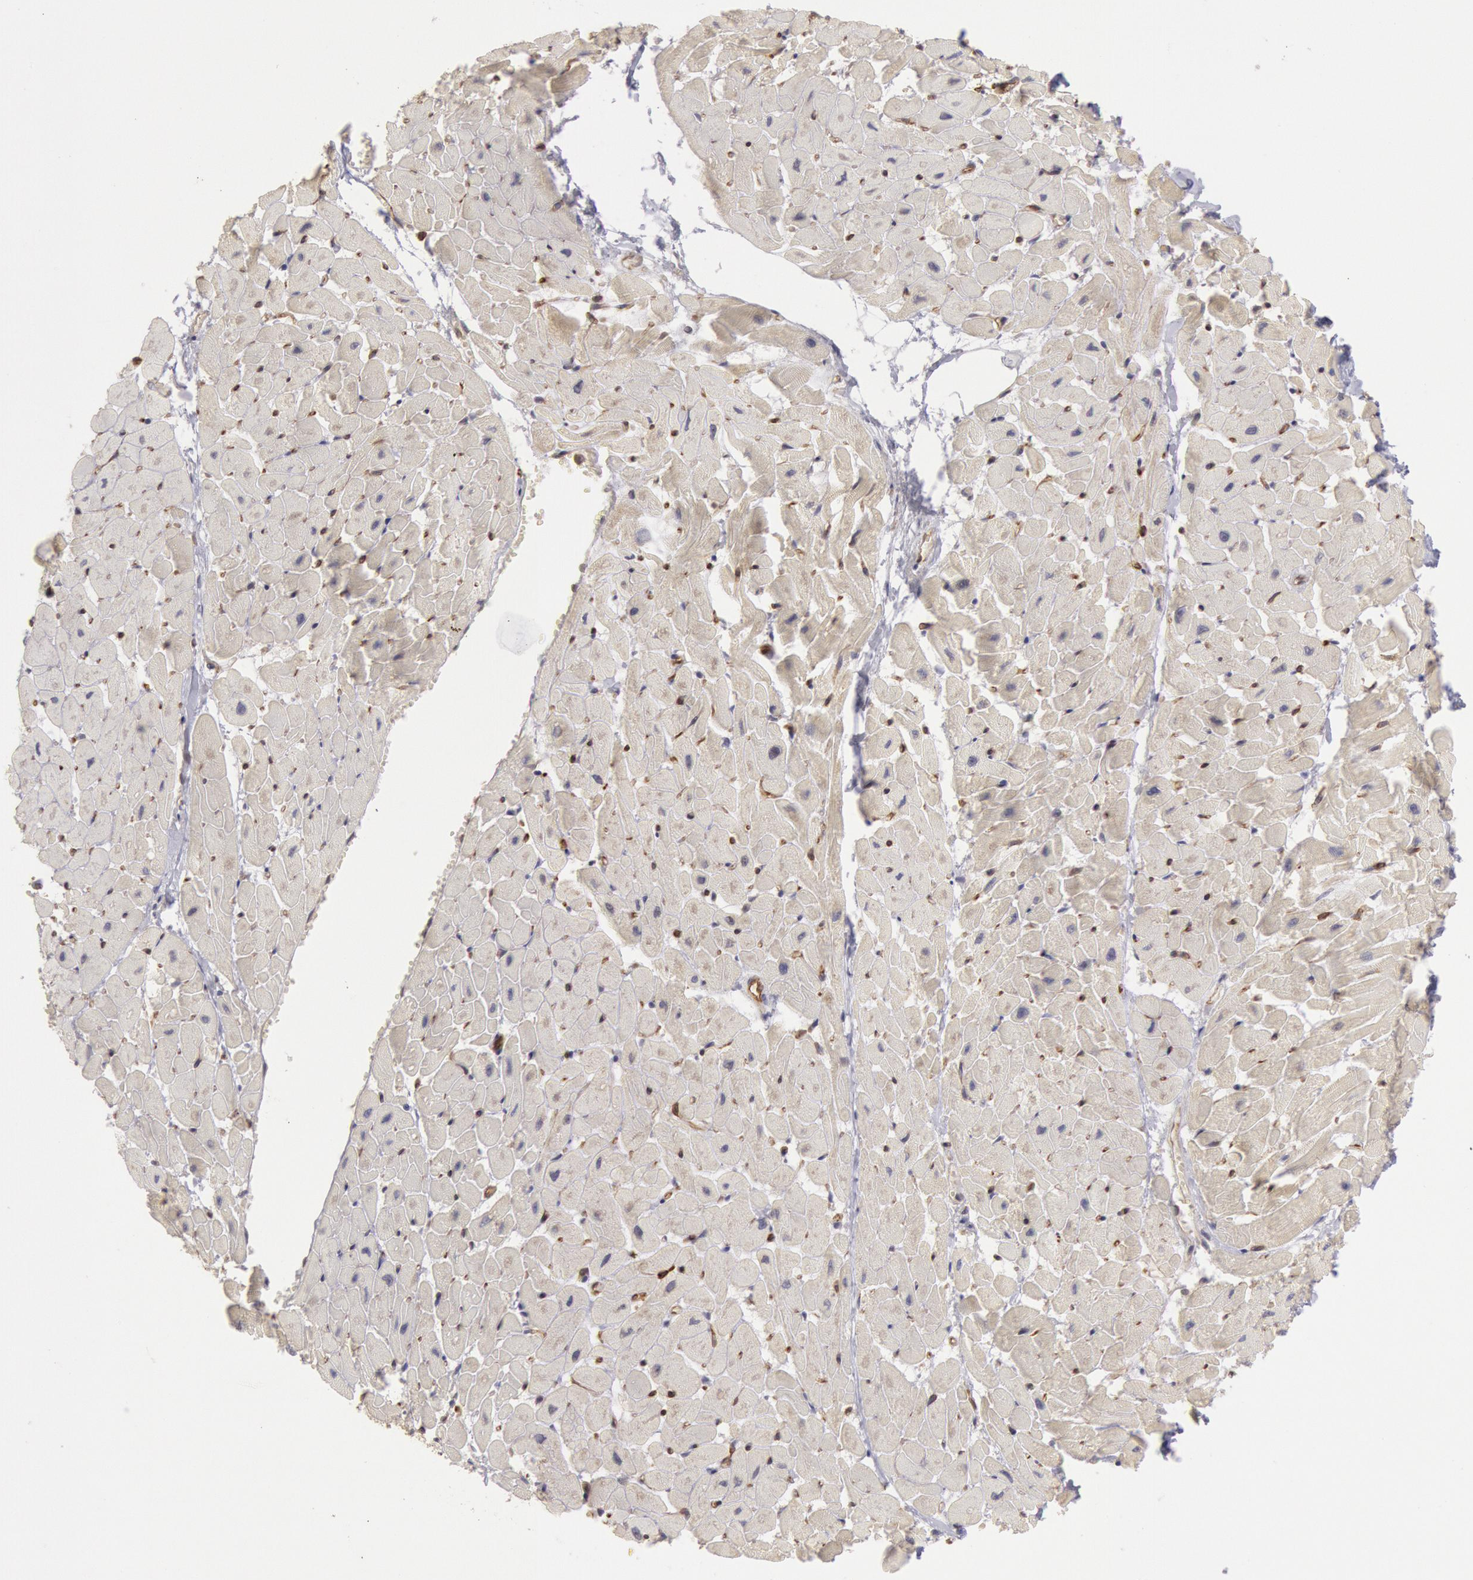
{"staining": {"intensity": "negative", "quantity": "none", "location": "none"}, "tissue": "heart muscle", "cell_type": "Cardiomyocytes", "image_type": "normal", "snomed": [{"axis": "morphology", "description": "Normal tissue, NOS"}, {"axis": "topography", "description": "Heart"}], "caption": "IHC histopathology image of normal heart muscle stained for a protein (brown), which exhibits no staining in cardiomyocytes. Nuclei are stained in blue.", "gene": "ENSG00000250264", "patient": {"sex": "female", "age": 19}}